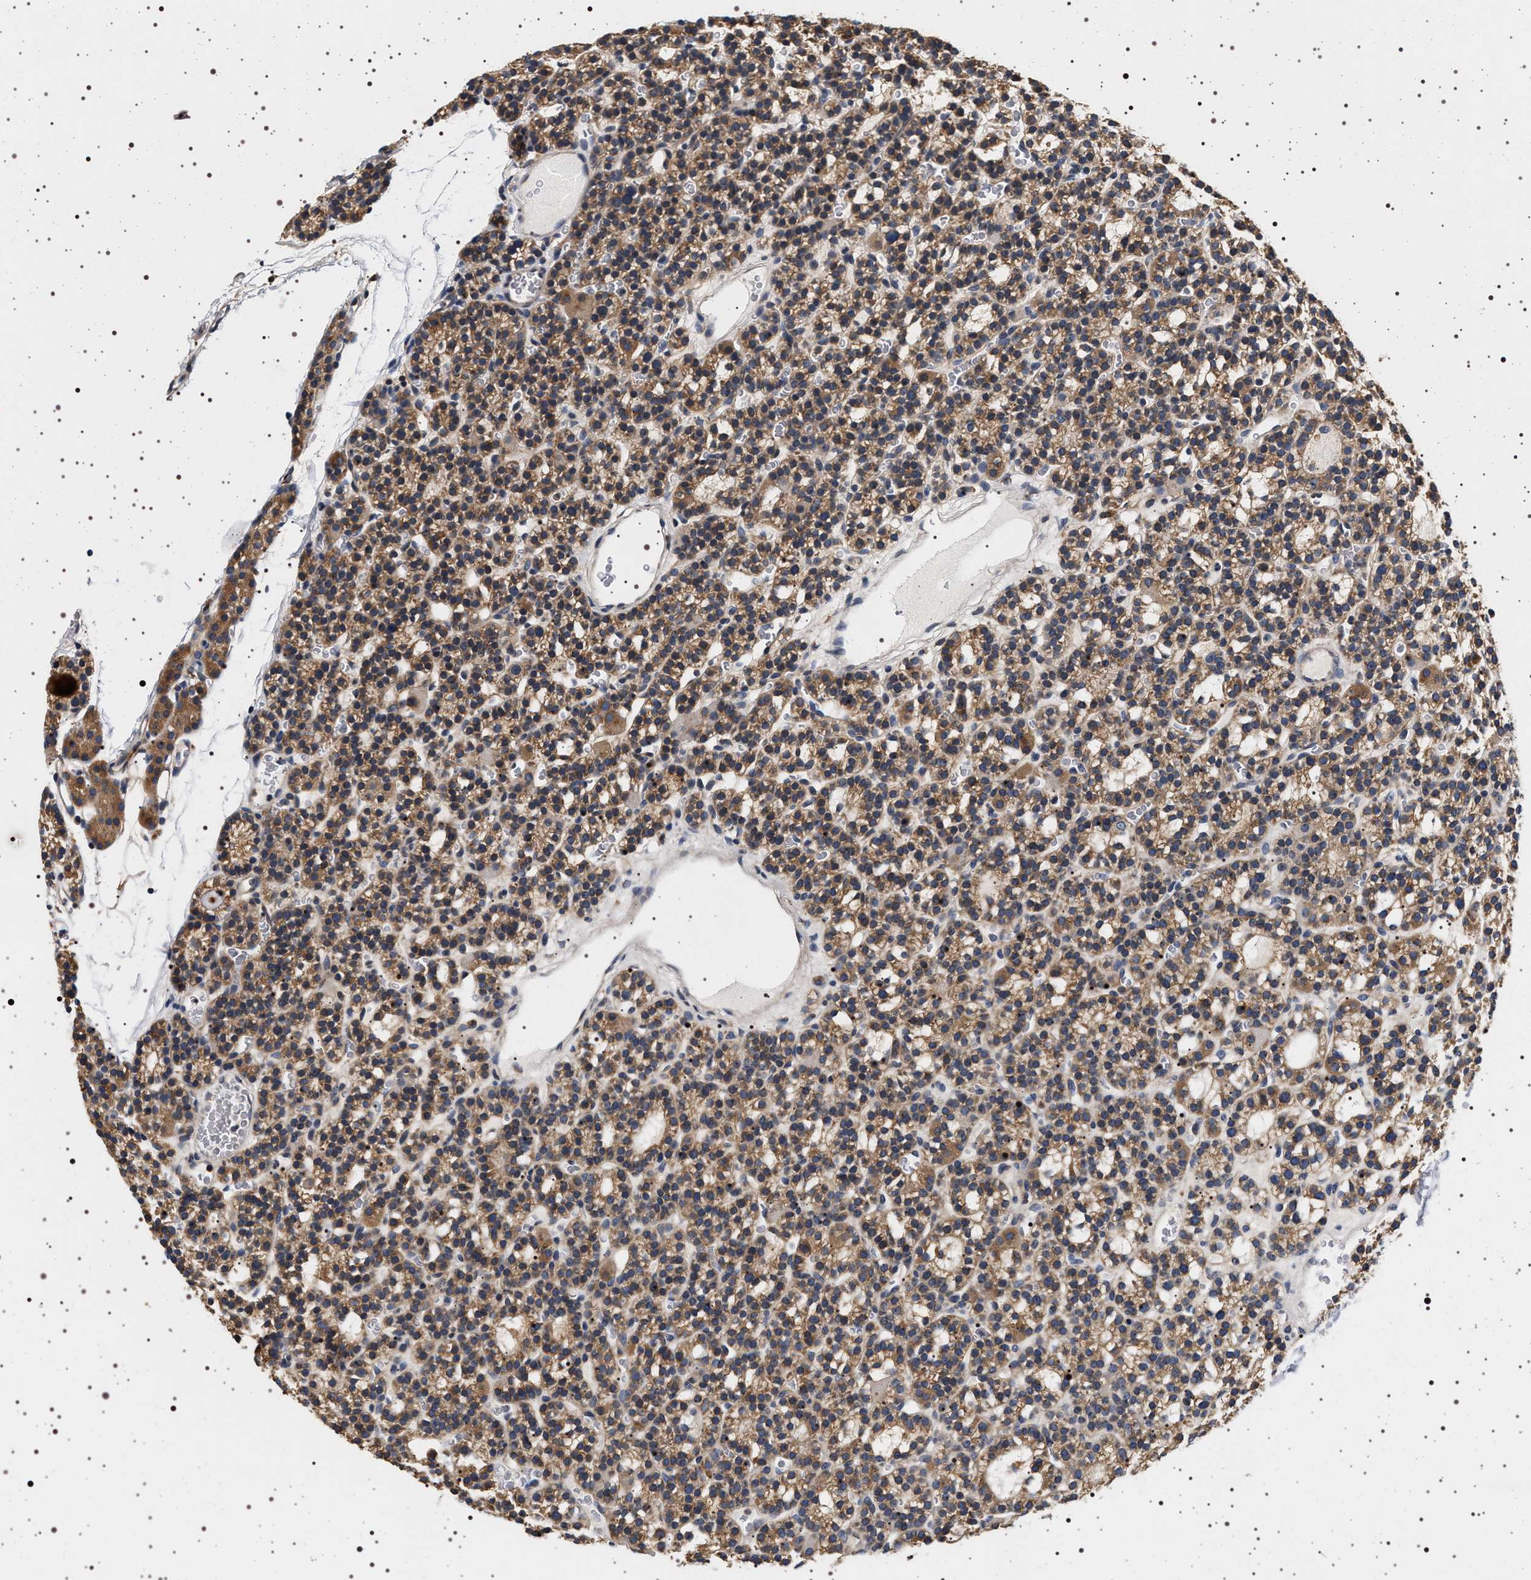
{"staining": {"intensity": "moderate", "quantity": ">75%", "location": "cytoplasmic/membranous"}, "tissue": "parathyroid gland", "cell_type": "Glandular cells", "image_type": "normal", "snomed": [{"axis": "morphology", "description": "Normal tissue, NOS"}, {"axis": "morphology", "description": "Adenoma, NOS"}, {"axis": "topography", "description": "Parathyroid gland"}], "caption": "Immunohistochemistry (IHC) micrograph of benign parathyroid gland: parathyroid gland stained using immunohistochemistry reveals medium levels of moderate protein expression localized specifically in the cytoplasmic/membranous of glandular cells, appearing as a cytoplasmic/membranous brown color.", "gene": "DCBLD2", "patient": {"sex": "female", "age": 58}}